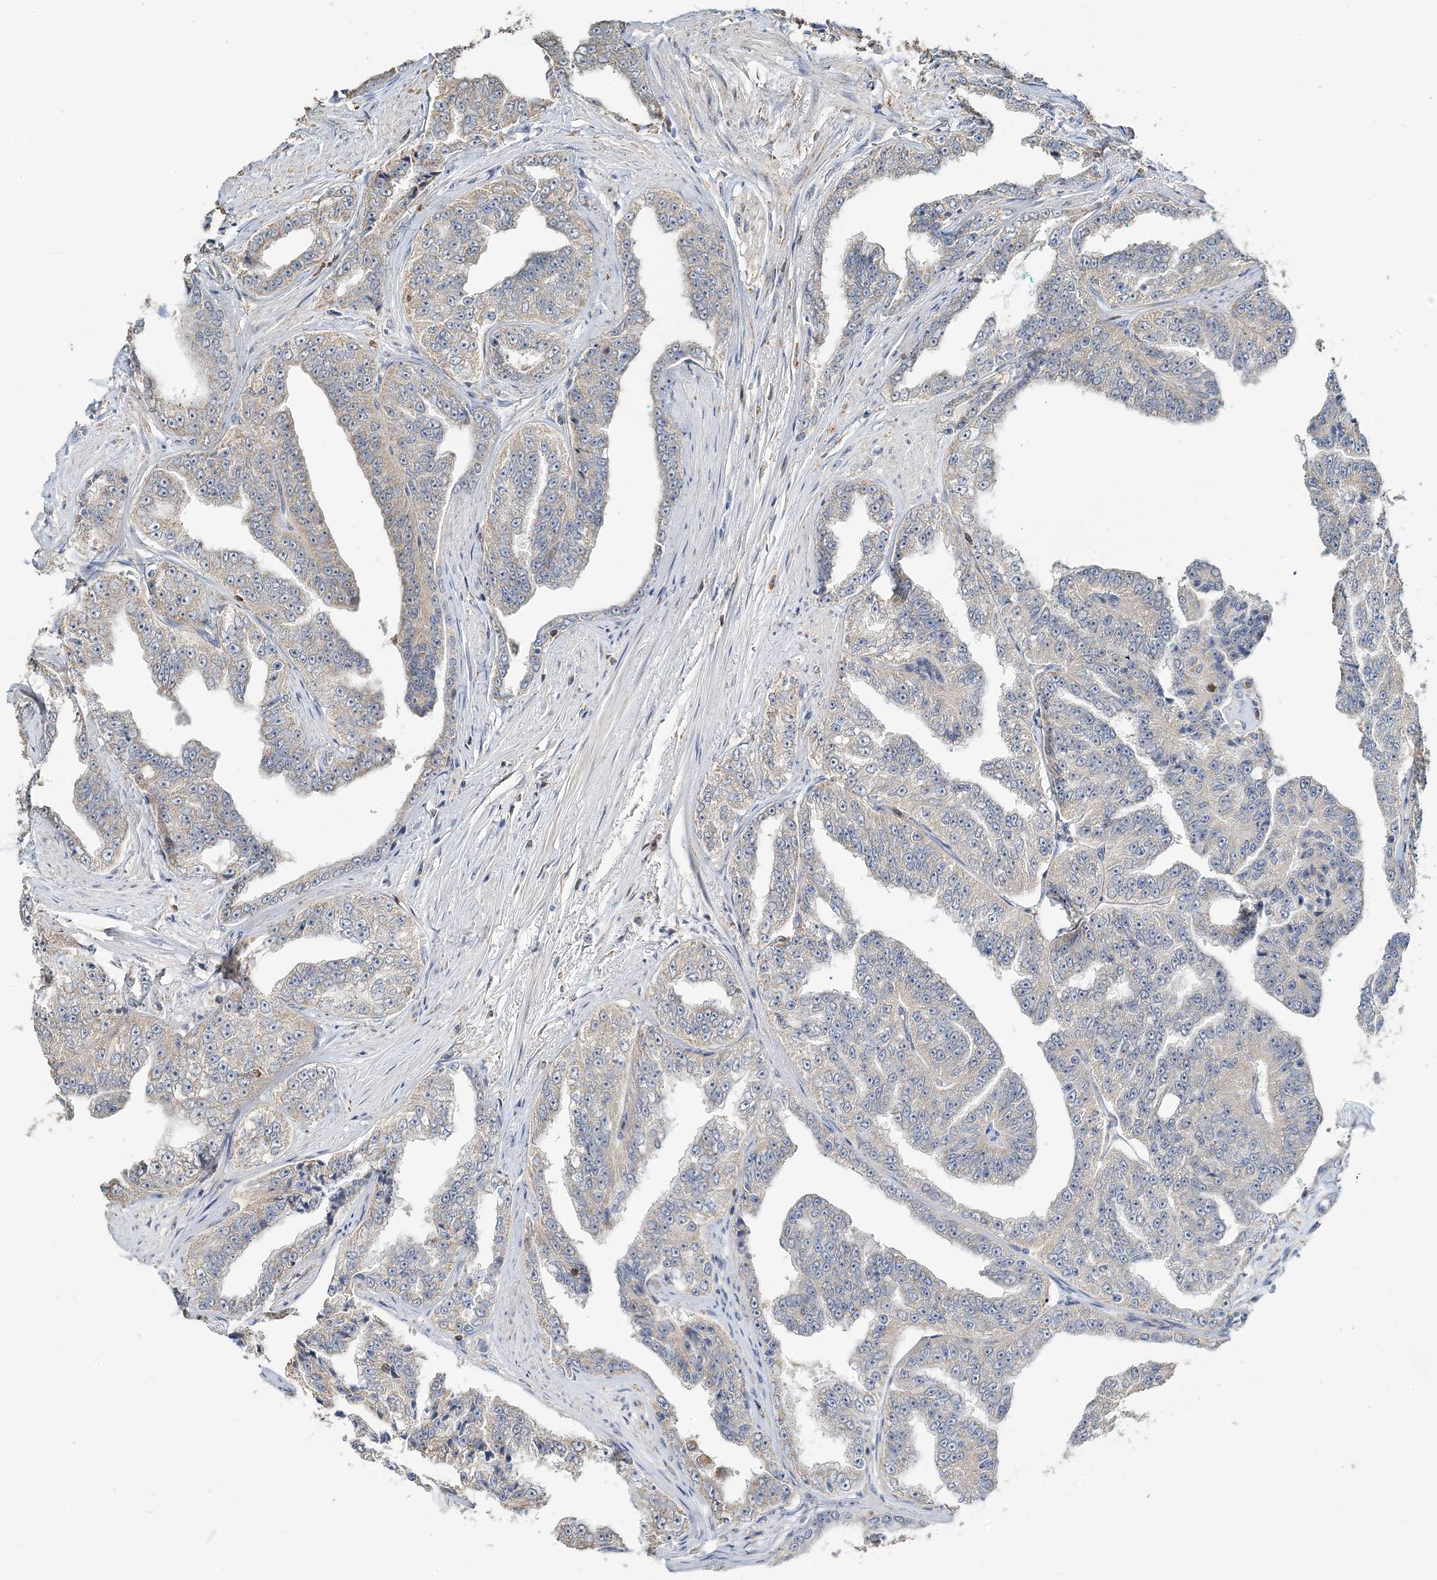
{"staining": {"intensity": "negative", "quantity": "none", "location": "none"}, "tissue": "prostate cancer", "cell_type": "Tumor cells", "image_type": "cancer", "snomed": [{"axis": "morphology", "description": "Adenocarcinoma, High grade"}, {"axis": "topography", "description": "Prostate"}], "caption": "High power microscopy micrograph of an immunohistochemistry photomicrograph of prostate adenocarcinoma (high-grade), revealing no significant staining in tumor cells.", "gene": "TMLHE", "patient": {"sex": "male", "age": 71}}